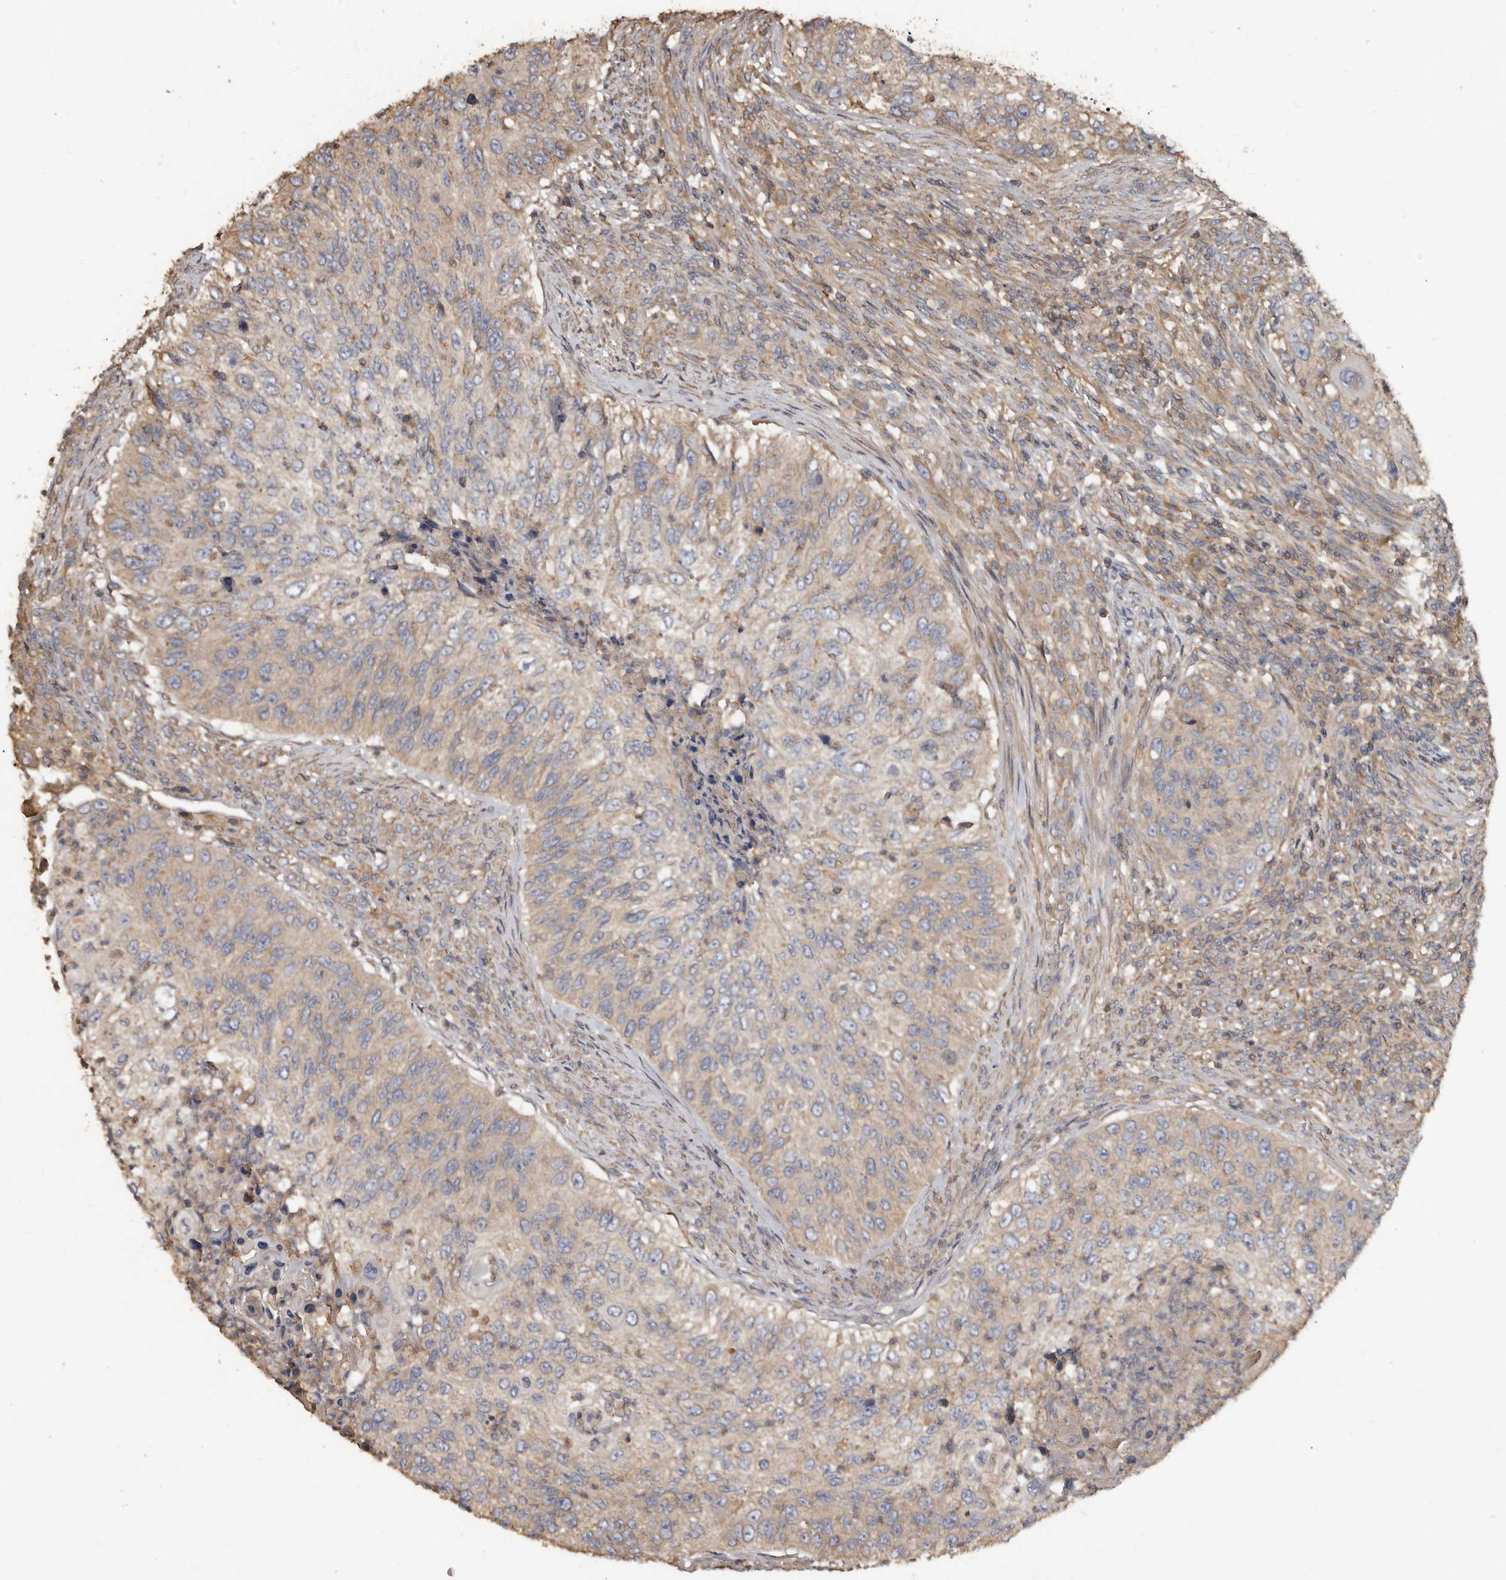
{"staining": {"intensity": "weak", "quantity": ">75%", "location": "cytoplasmic/membranous"}, "tissue": "urothelial cancer", "cell_type": "Tumor cells", "image_type": "cancer", "snomed": [{"axis": "morphology", "description": "Urothelial carcinoma, High grade"}, {"axis": "topography", "description": "Urinary bladder"}], "caption": "Urothelial carcinoma (high-grade) stained with IHC shows weak cytoplasmic/membranous positivity in approximately >75% of tumor cells.", "gene": "FLCN", "patient": {"sex": "female", "age": 60}}